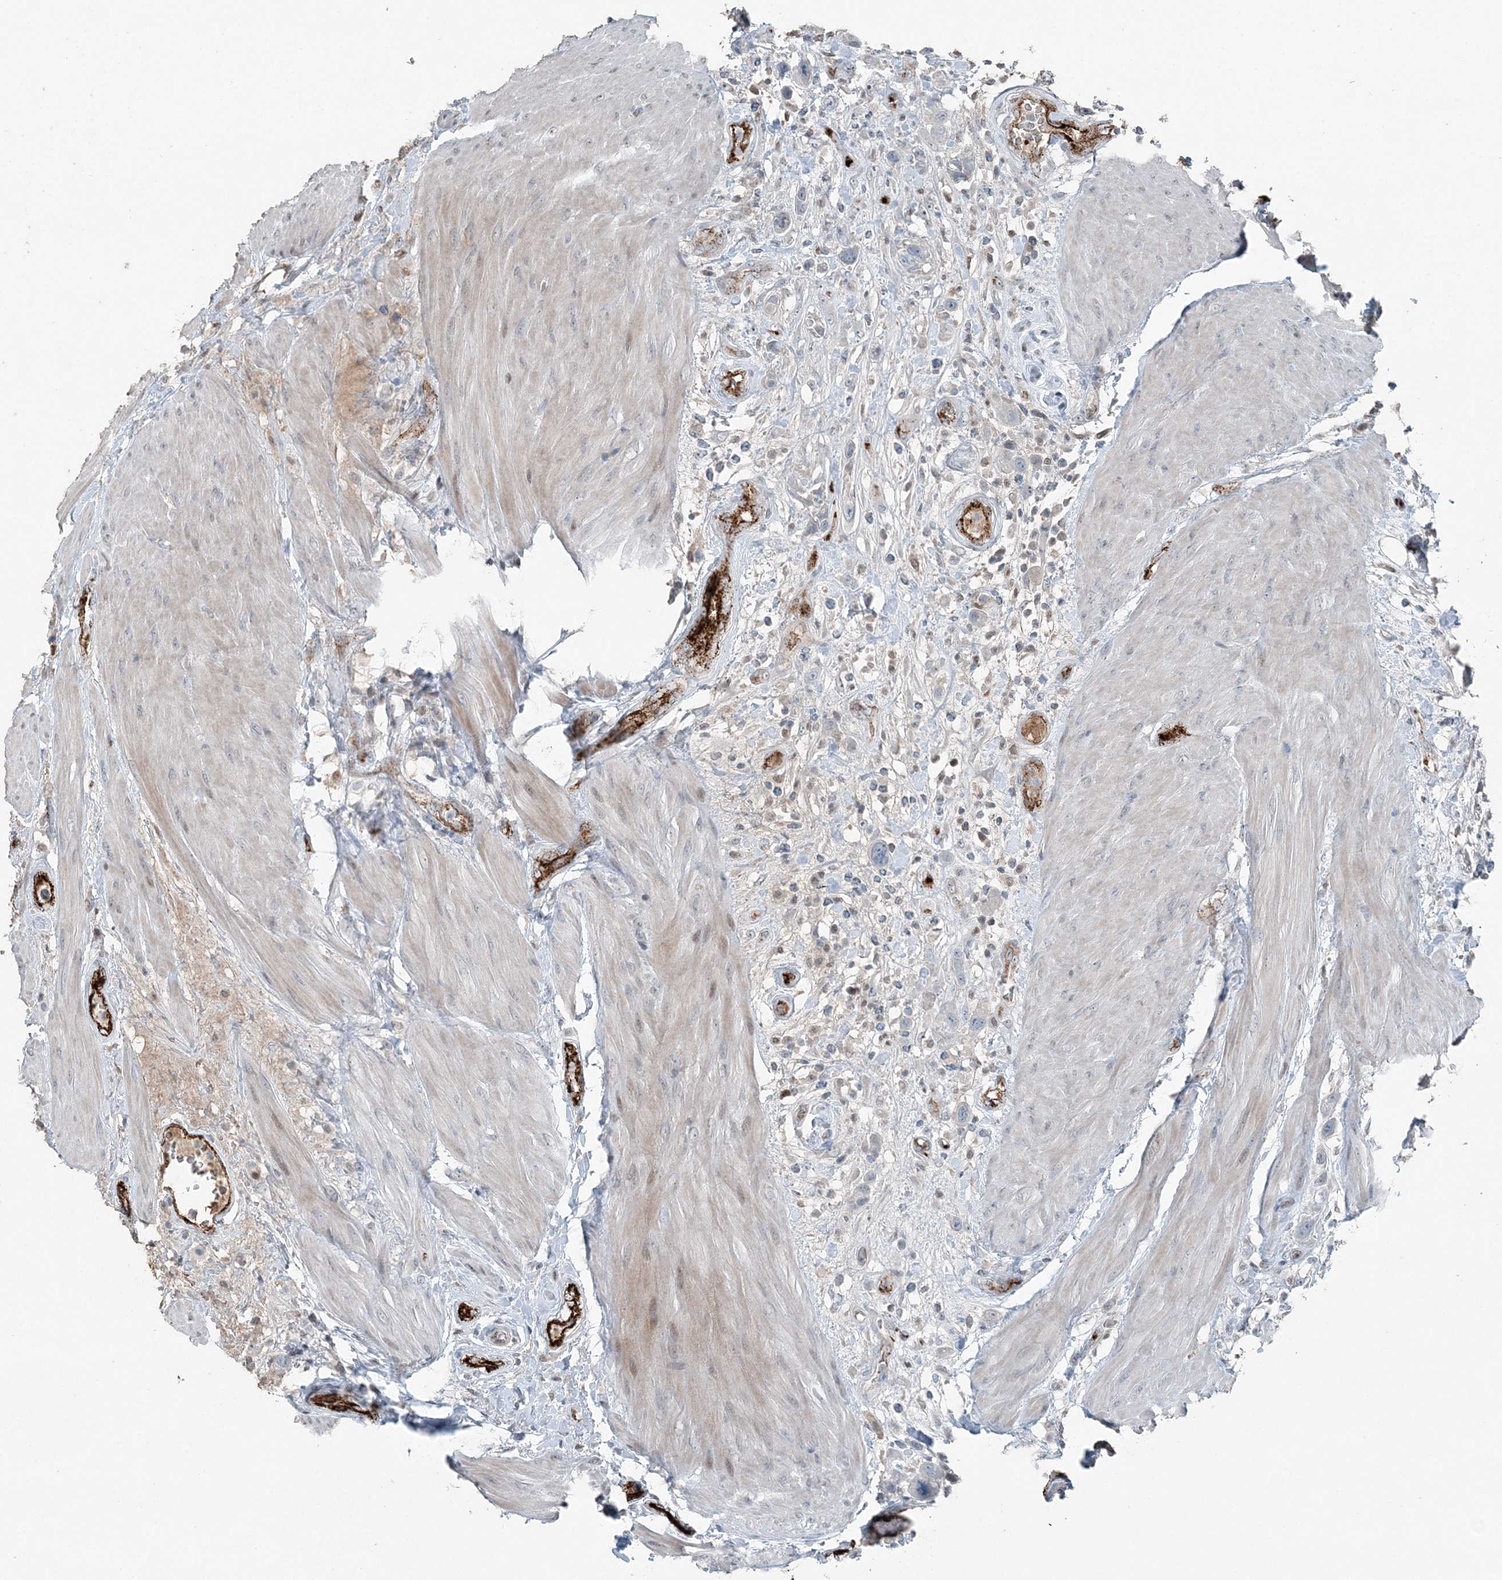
{"staining": {"intensity": "negative", "quantity": "none", "location": "none"}, "tissue": "urothelial cancer", "cell_type": "Tumor cells", "image_type": "cancer", "snomed": [{"axis": "morphology", "description": "Urothelial carcinoma, High grade"}, {"axis": "topography", "description": "Urinary bladder"}], "caption": "The image displays no significant positivity in tumor cells of urothelial cancer. (DAB (3,3'-diaminobenzidine) immunohistochemistry, high magnification).", "gene": "ELOVL7", "patient": {"sex": "male", "age": 50}}